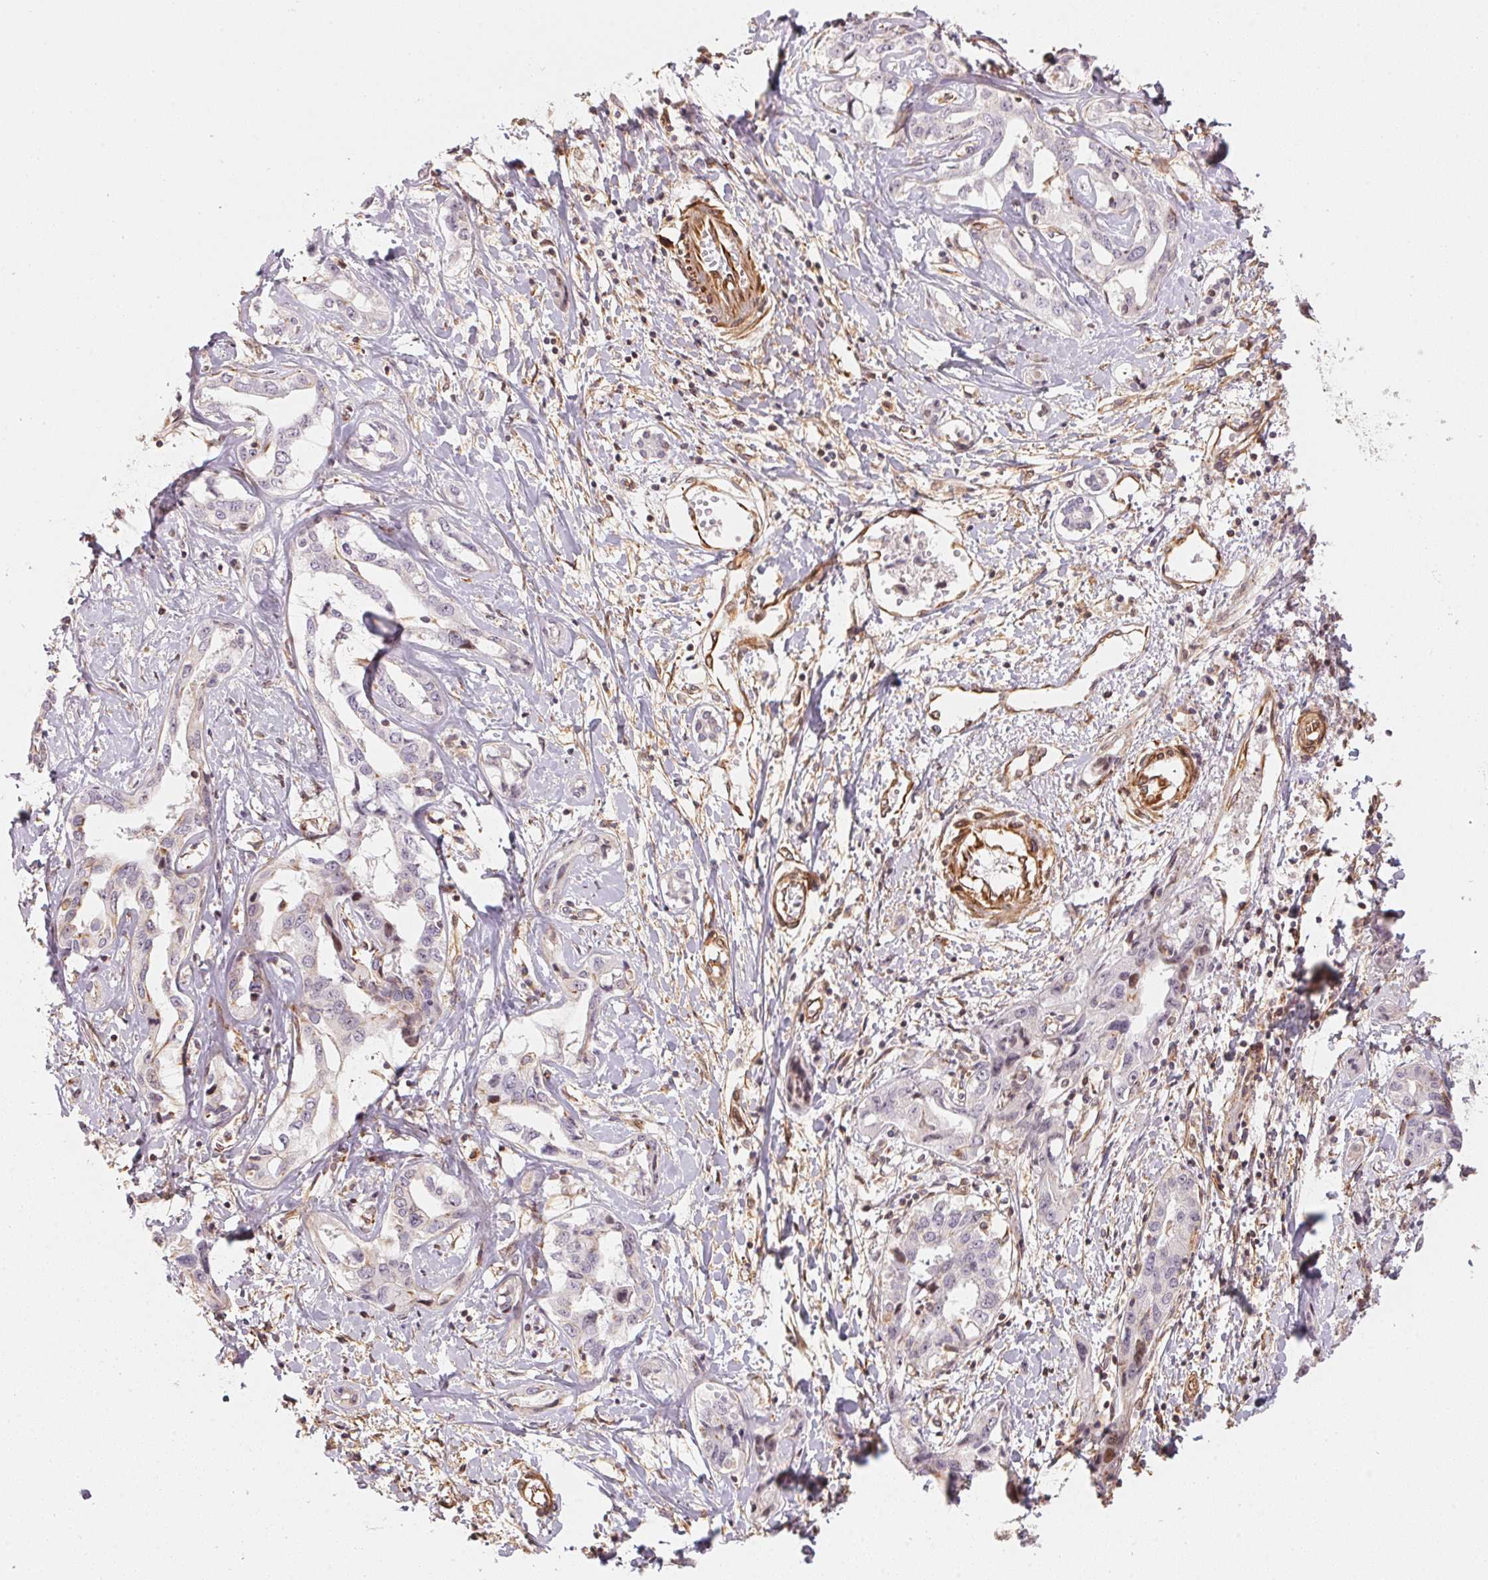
{"staining": {"intensity": "negative", "quantity": "none", "location": "none"}, "tissue": "liver cancer", "cell_type": "Tumor cells", "image_type": "cancer", "snomed": [{"axis": "morphology", "description": "Cholangiocarcinoma"}, {"axis": "topography", "description": "Liver"}], "caption": "Immunohistochemical staining of liver cancer (cholangiocarcinoma) reveals no significant expression in tumor cells.", "gene": "FOXR2", "patient": {"sex": "male", "age": 59}}